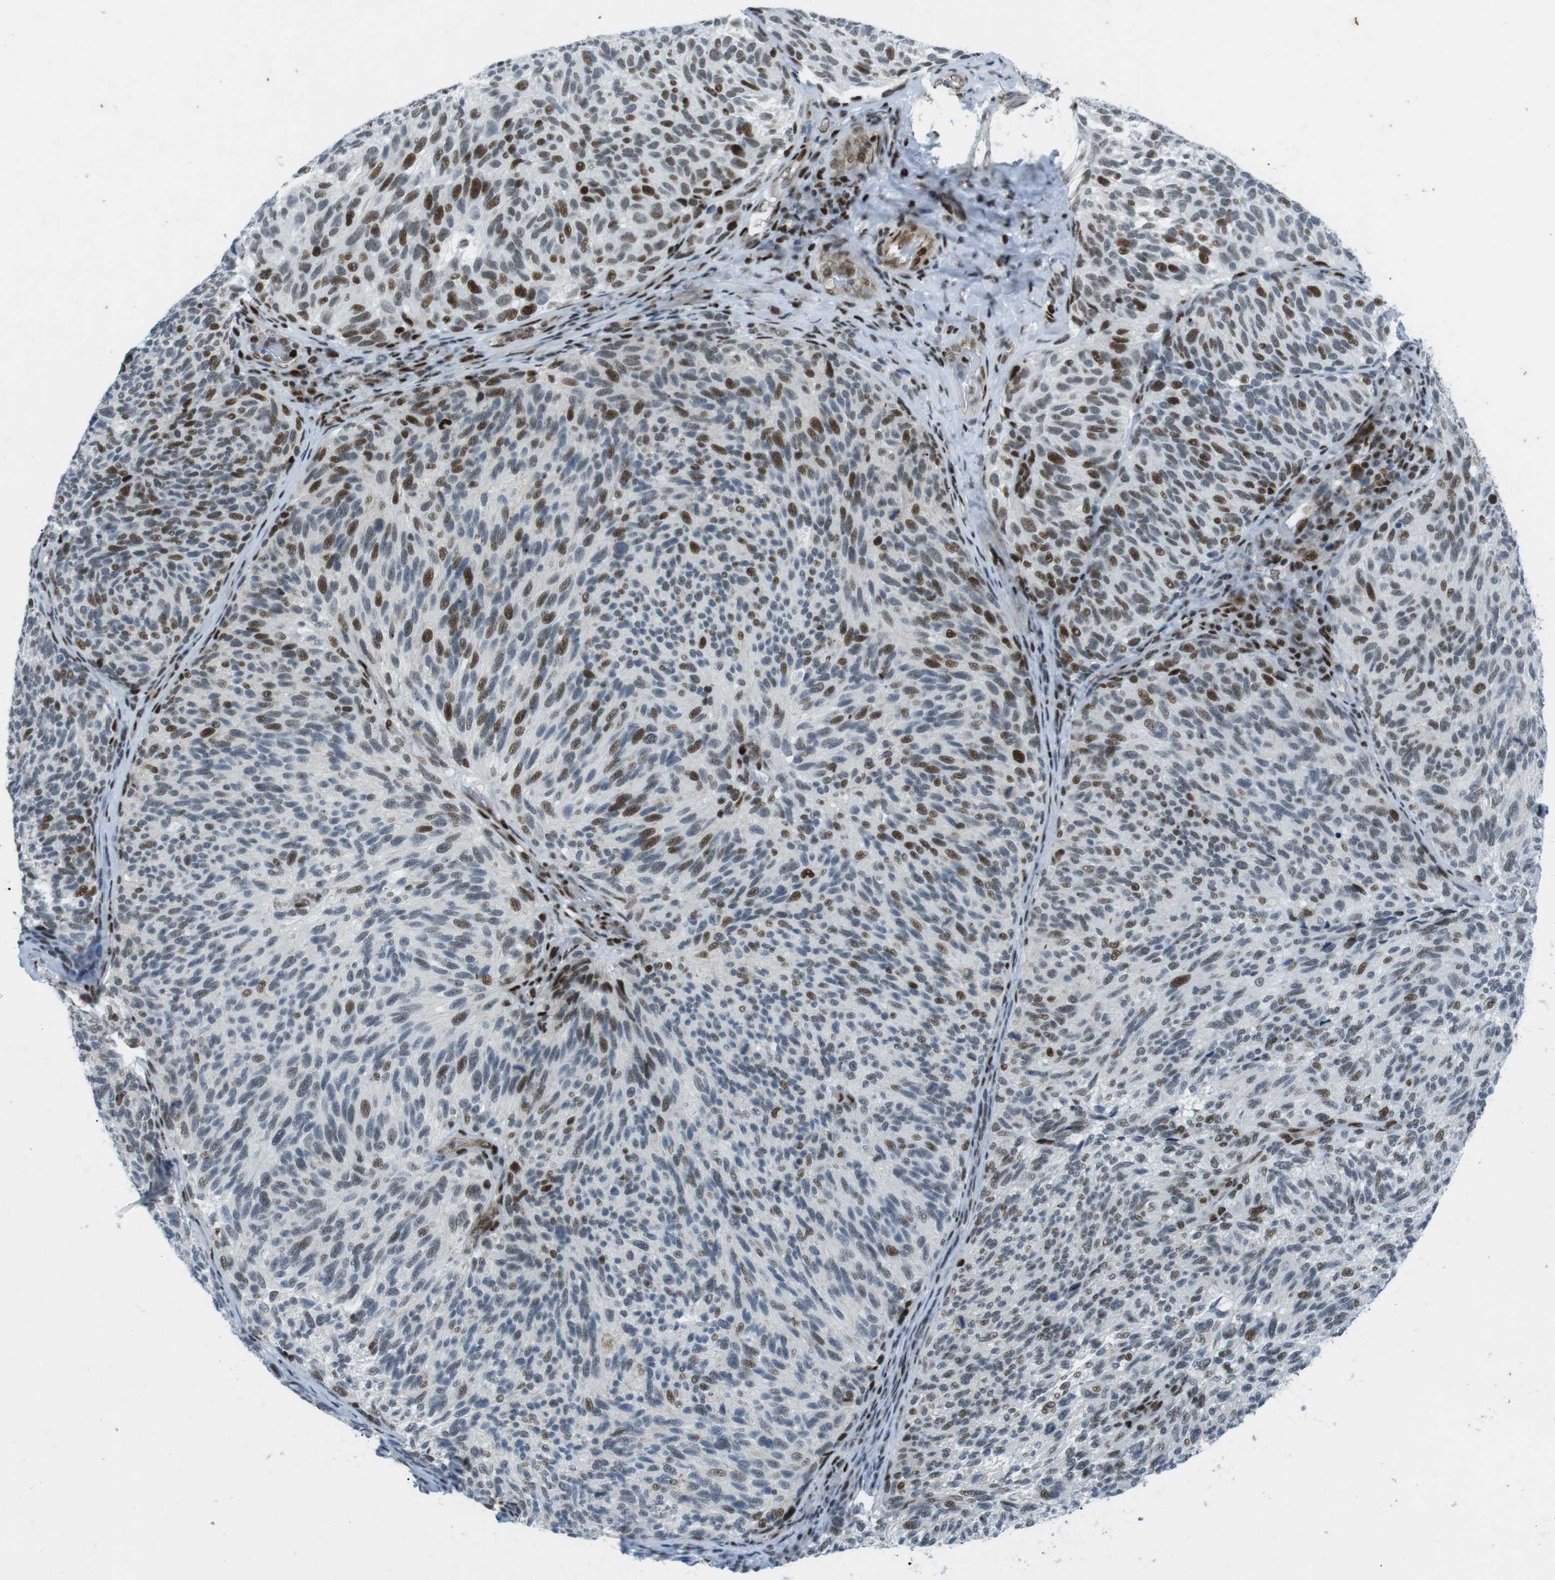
{"staining": {"intensity": "moderate", "quantity": "25%-75%", "location": "nuclear"}, "tissue": "melanoma", "cell_type": "Tumor cells", "image_type": "cancer", "snomed": [{"axis": "morphology", "description": "Malignant melanoma, NOS"}, {"axis": "topography", "description": "Skin"}], "caption": "Immunohistochemistry micrograph of human melanoma stained for a protein (brown), which shows medium levels of moderate nuclear expression in approximately 25%-75% of tumor cells.", "gene": "ARID1A", "patient": {"sex": "female", "age": 73}}